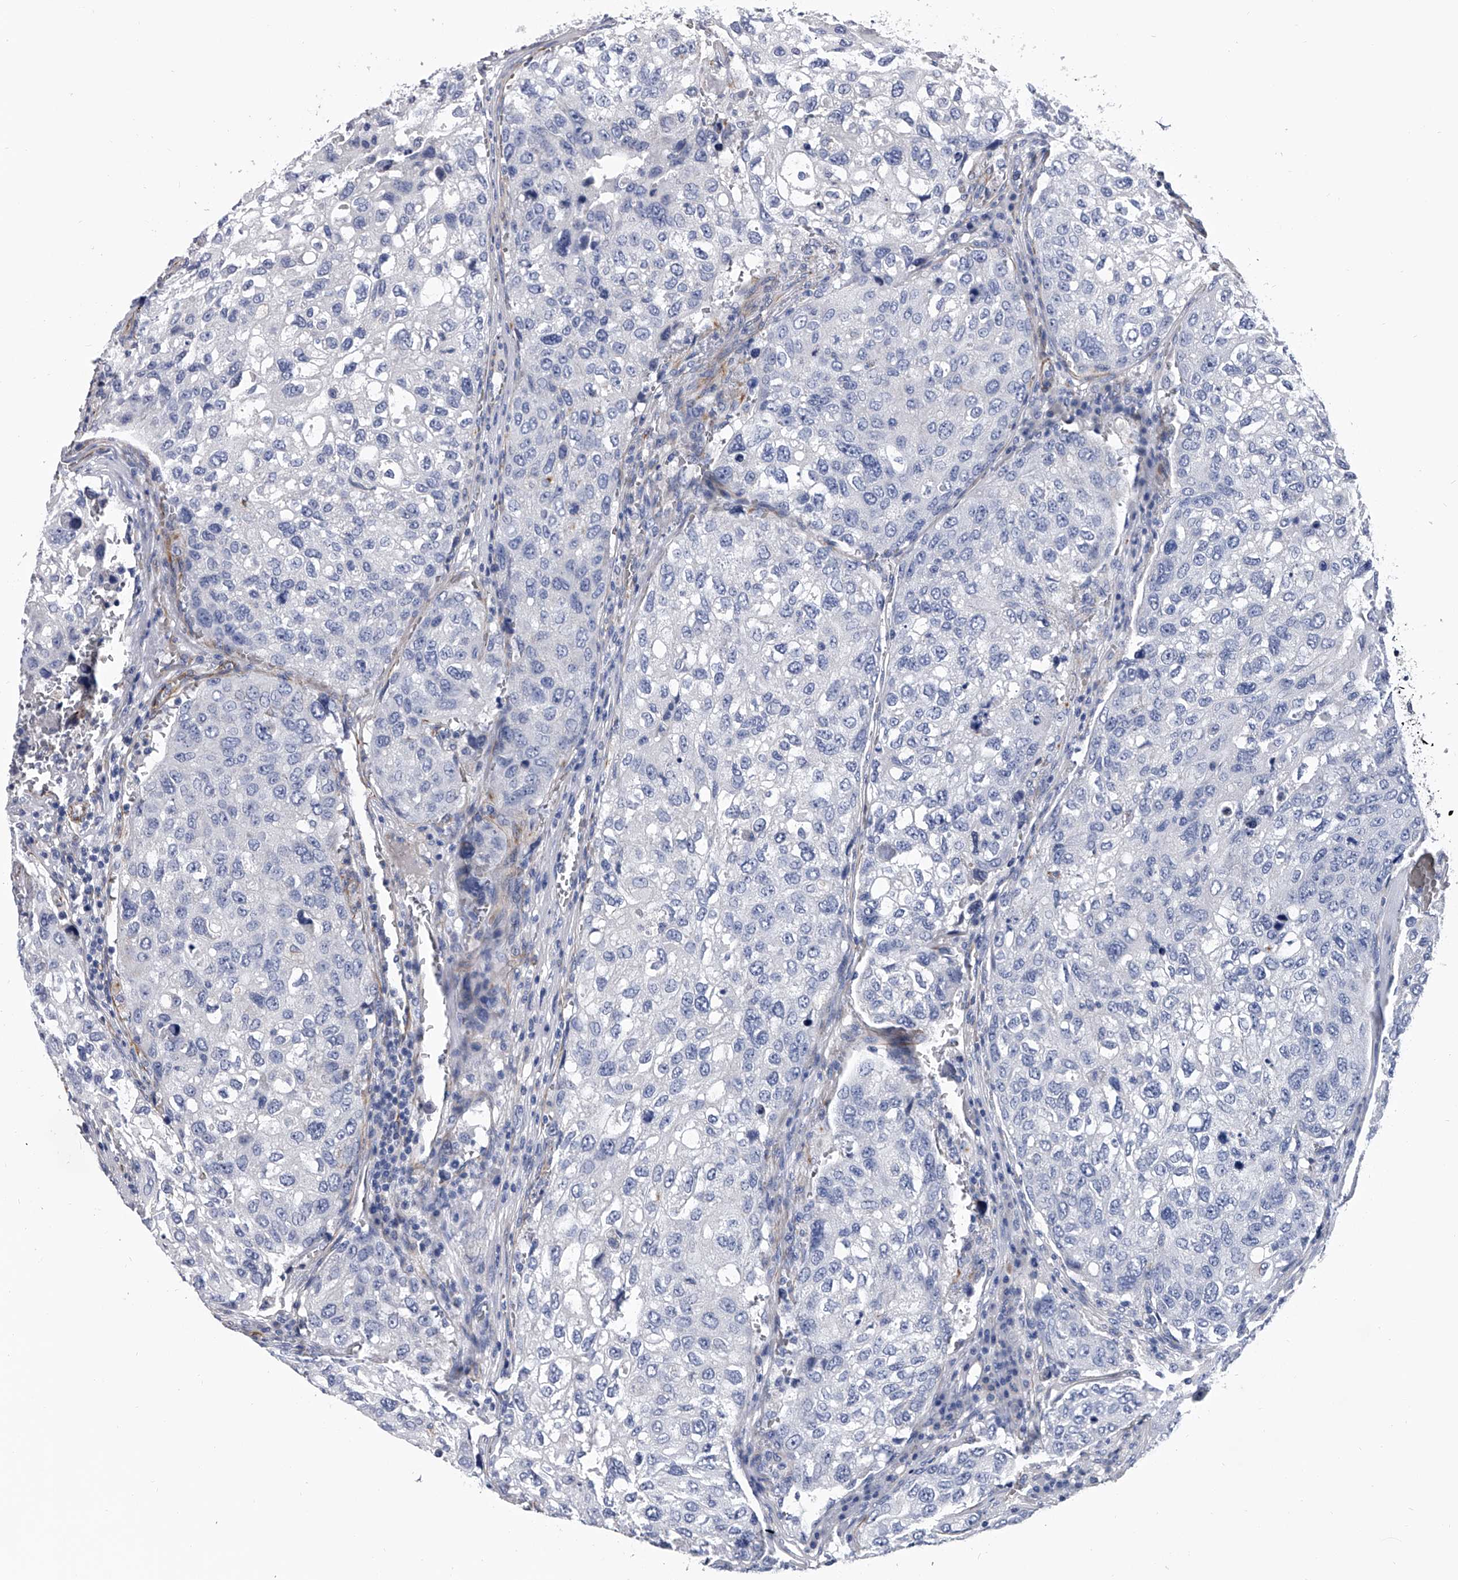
{"staining": {"intensity": "negative", "quantity": "none", "location": "none"}, "tissue": "urothelial cancer", "cell_type": "Tumor cells", "image_type": "cancer", "snomed": [{"axis": "morphology", "description": "Urothelial carcinoma, High grade"}, {"axis": "topography", "description": "Lymph node"}, {"axis": "topography", "description": "Urinary bladder"}], "caption": "Tumor cells show no significant protein staining in high-grade urothelial carcinoma.", "gene": "EFCAB7", "patient": {"sex": "male", "age": 51}}